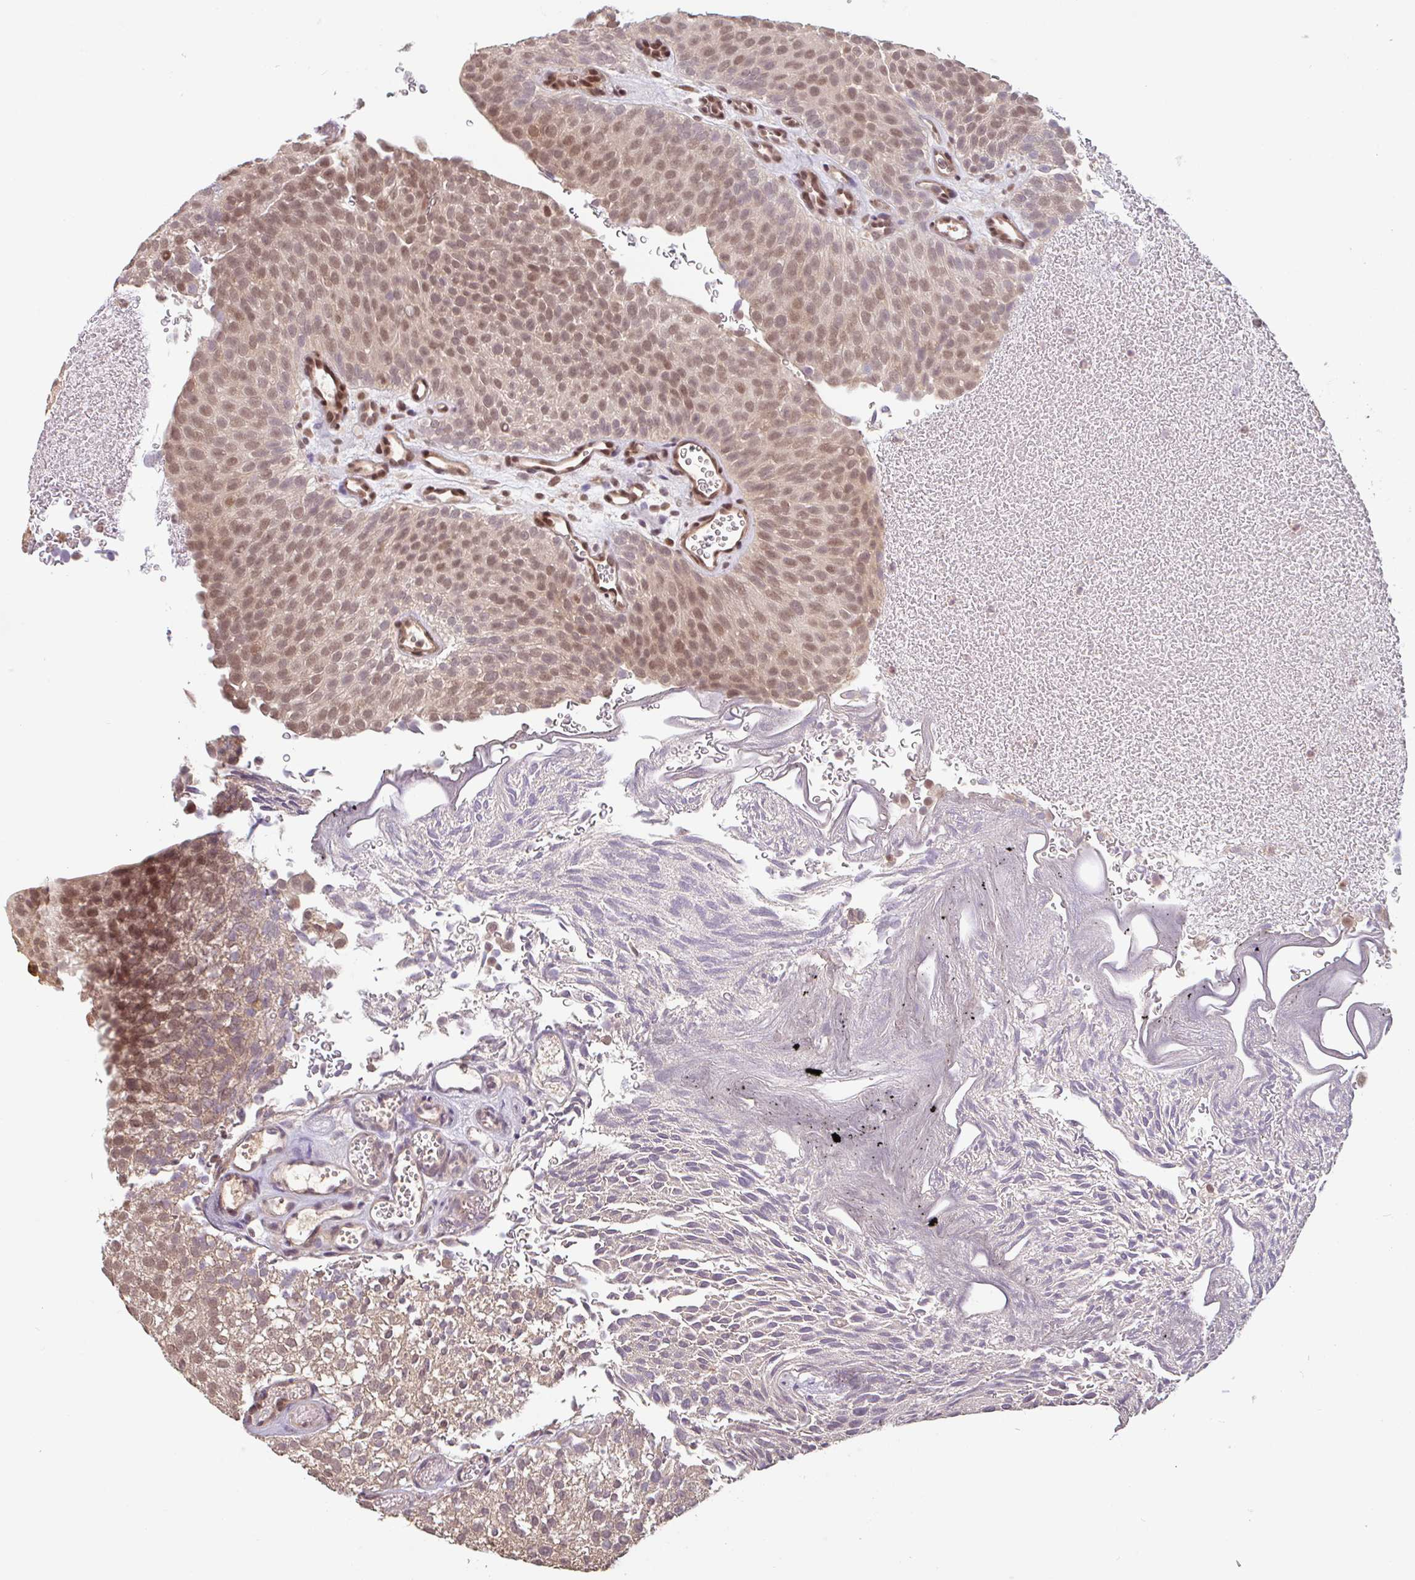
{"staining": {"intensity": "moderate", "quantity": ">75%", "location": "nuclear"}, "tissue": "urothelial cancer", "cell_type": "Tumor cells", "image_type": "cancer", "snomed": [{"axis": "morphology", "description": "Urothelial carcinoma, Low grade"}, {"axis": "topography", "description": "Urinary bladder"}], "caption": "Low-grade urothelial carcinoma stained with a brown dye displays moderate nuclear positive positivity in about >75% of tumor cells.", "gene": "DR1", "patient": {"sex": "male", "age": 78}}